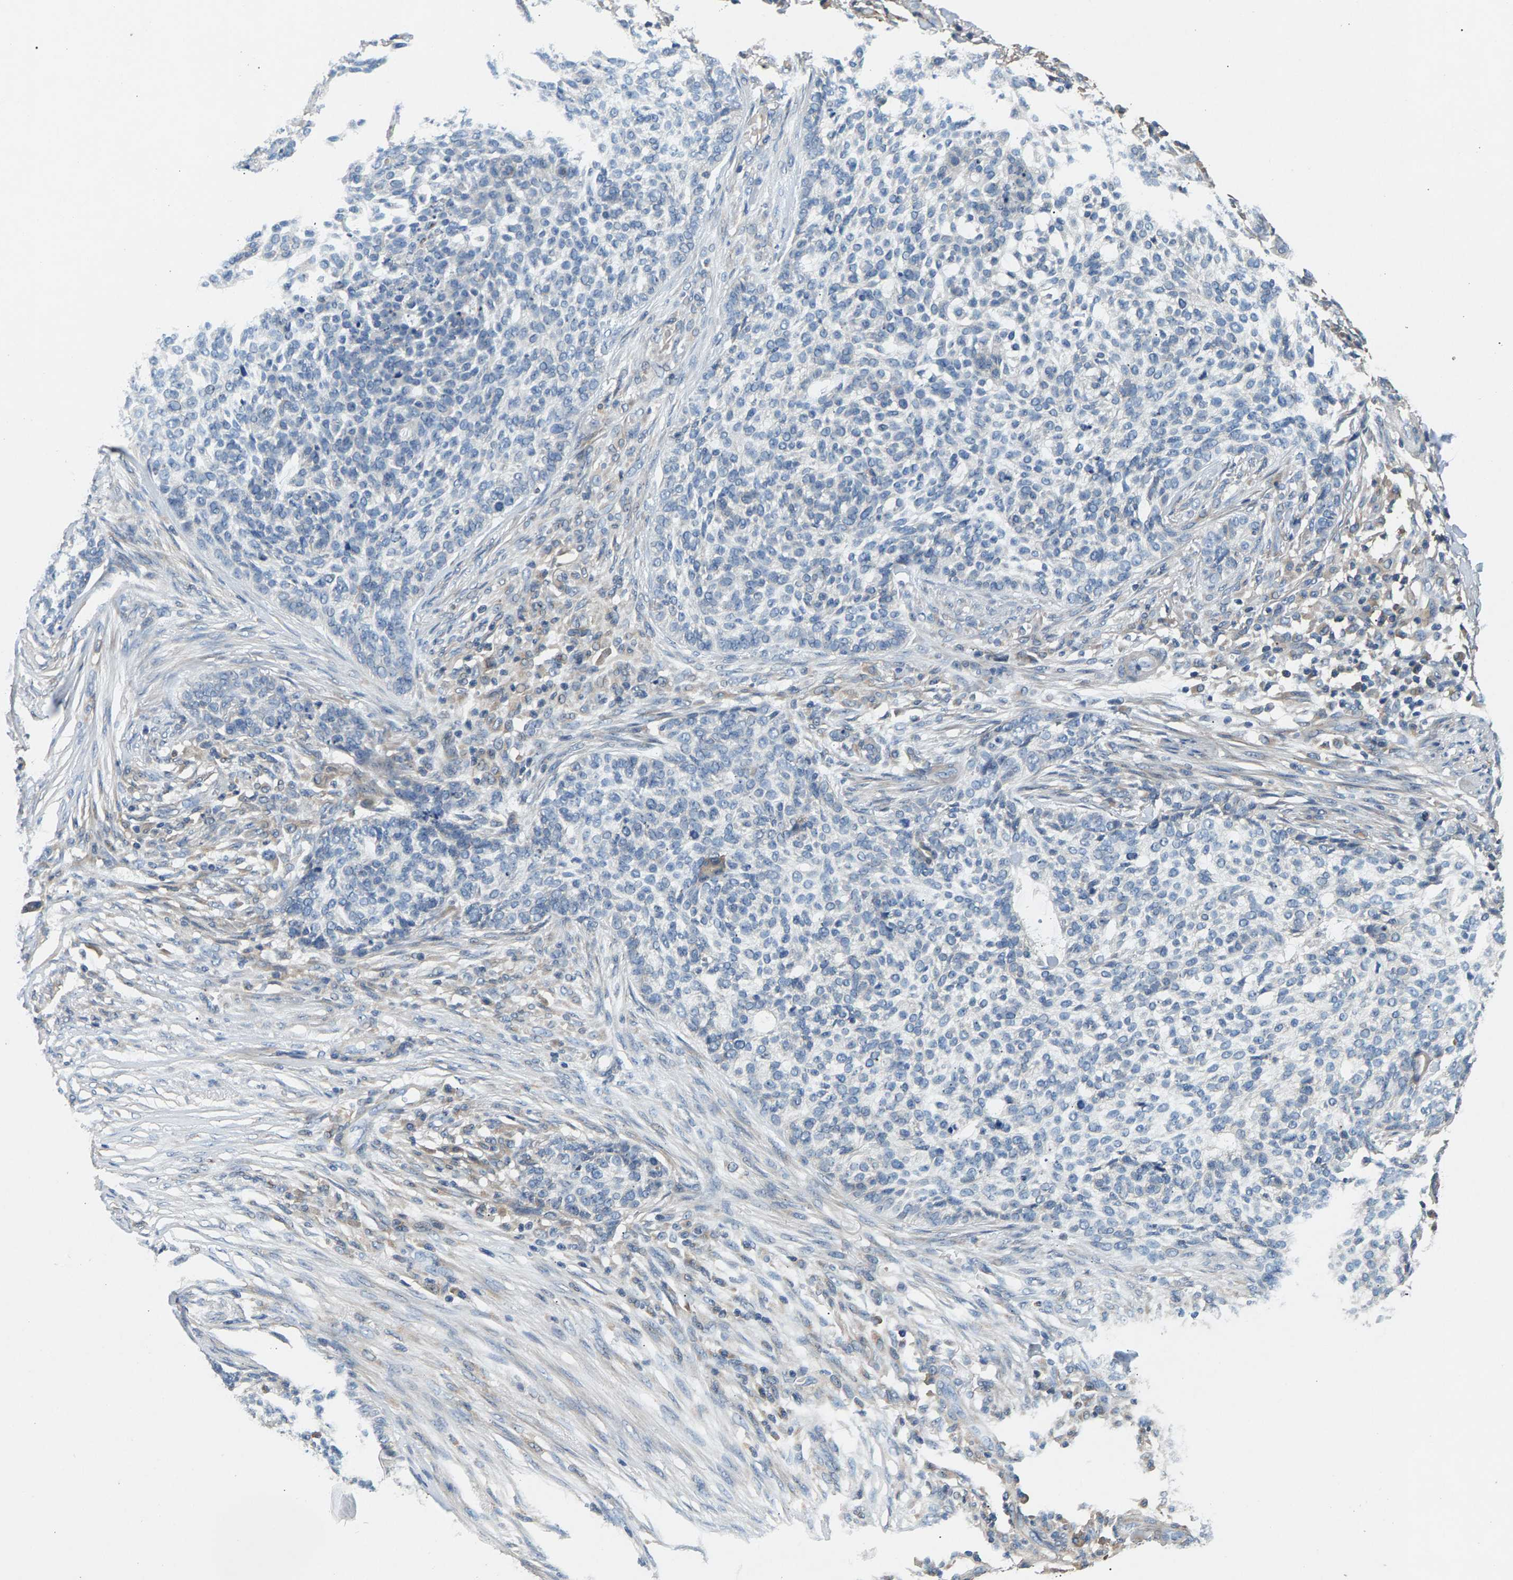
{"staining": {"intensity": "negative", "quantity": "none", "location": "none"}, "tissue": "skin cancer", "cell_type": "Tumor cells", "image_type": "cancer", "snomed": [{"axis": "morphology", "description": "Basal cell carcinoma"}, {"axis": "topography", "description": "Skin"}], "caption": "The IHC image has no significant positivity in tumor cells of skin basal cell carcinoma tissue.", "gene": "NT5C", "patient": {"sex": "female", "age": 64}}